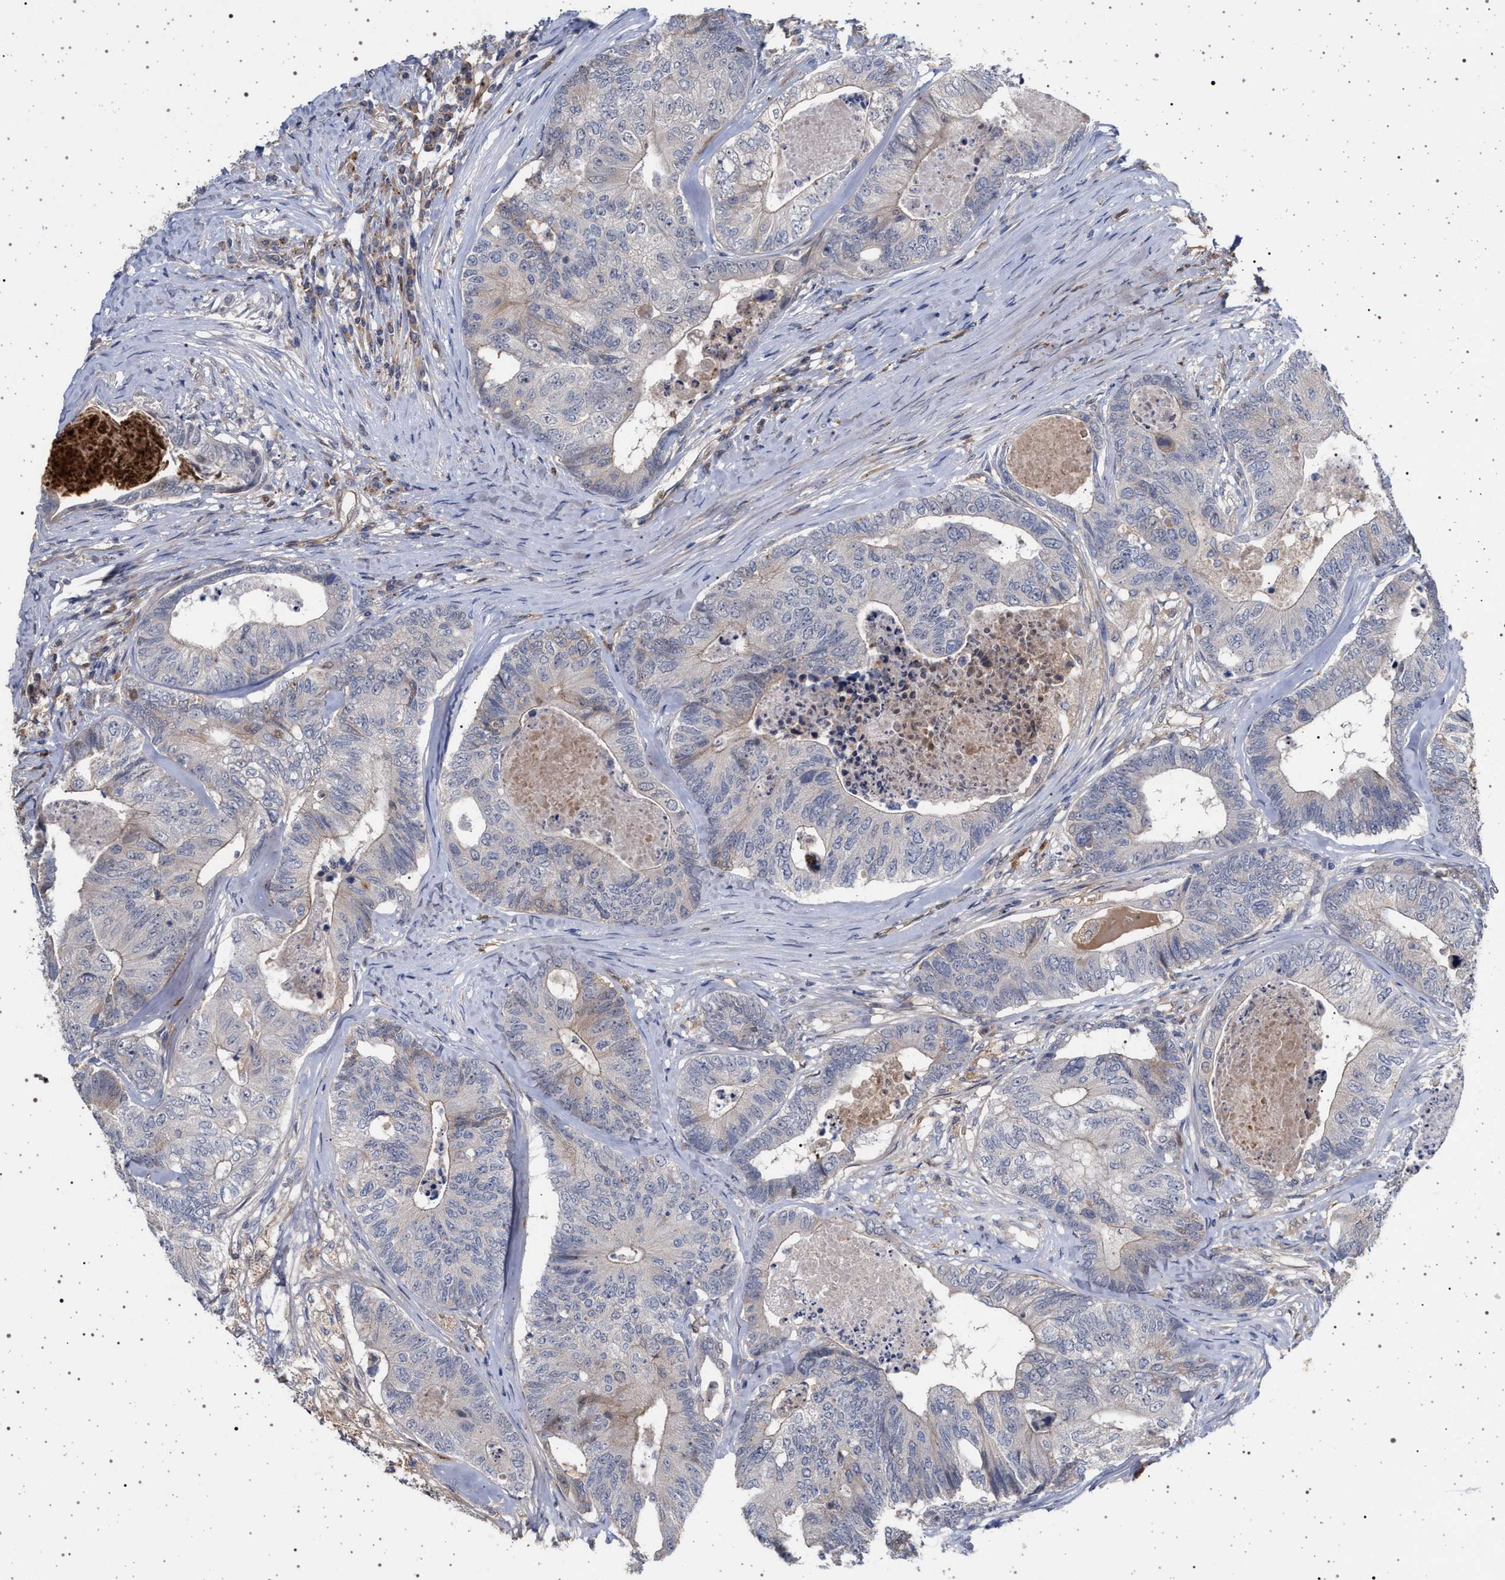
{"staining": {"intensity": "negative", "quantity": "none", "location": "none"}, "tissue": "colorectal cancer", "cell_type": "Tumor cells", "image_type": "cancer", "snomed": [{"axis": "morphology", "description": "Adenocarcinoma, NOS"}, {"axis": "topography", "description": "Colon"}], "caption": "DAB immunohistochemical staining of colorectal adenocarcinoma demonstrates no significant staining in tumor cells.", "gene": "RBM48", "patient": {"sex": "female", "age": 67}}